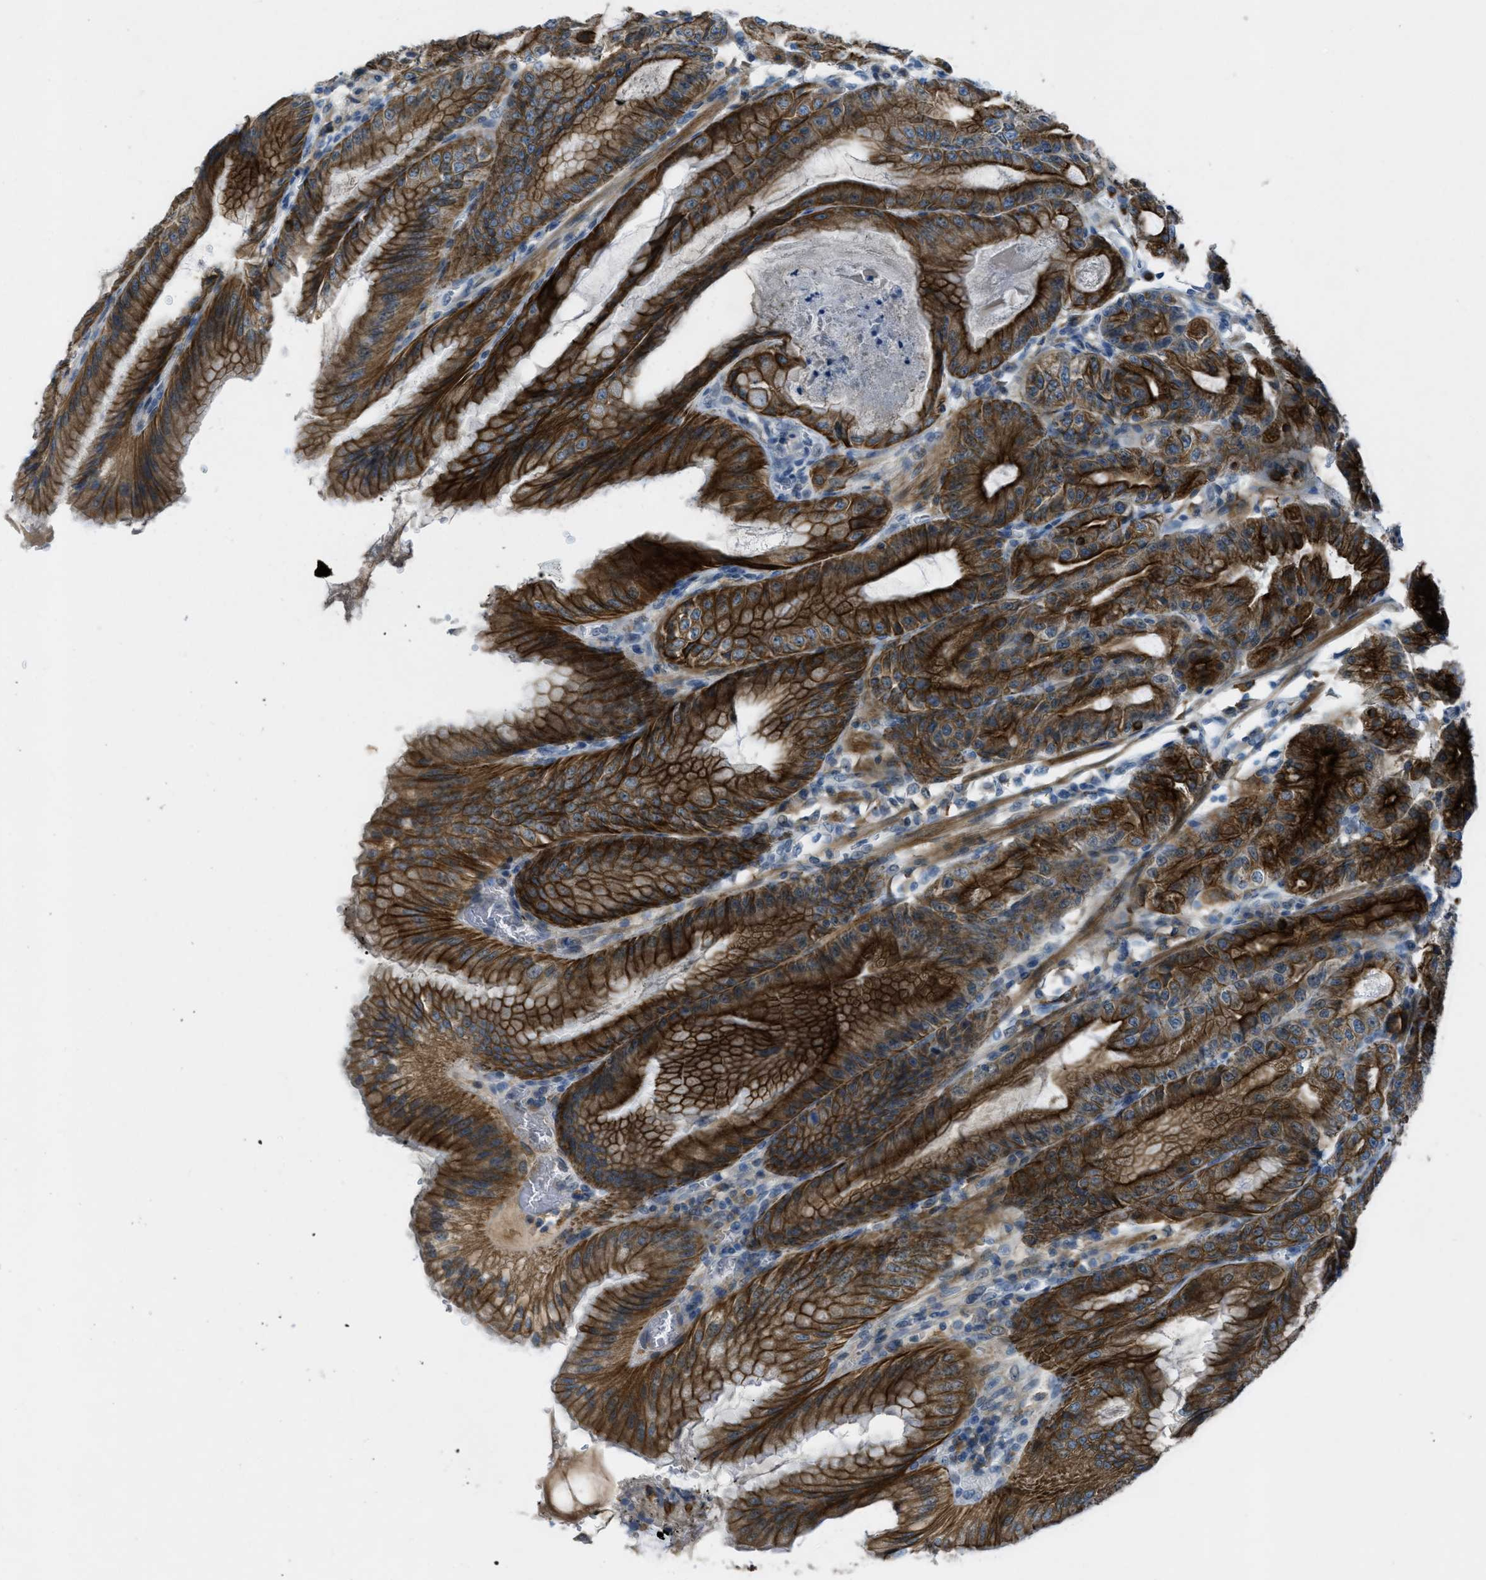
{"staining": {"intensity": "strong", "quantity": ">75%", "location": "cytoplasmic/membranous"}, "tissue": "stomach", "cell_type": "Glandular cells", "image_type": "normal", "snomed": [{"axis": "morphology", "description": "Normal tissue, NOS"}, {"axis": "topography", "description": "Stomach, lower"}], "caption": "Glandular cells reveal high levels of strong cytoplasmic/membranous expression in about >75% of cells in normal stomach. (DAB (3,3'-diaminobenzidine) = brown stain, brightfield microscopy at high magnification).", "gene": "KLHL8", "patient": {"sex": "male", "age": 71}}